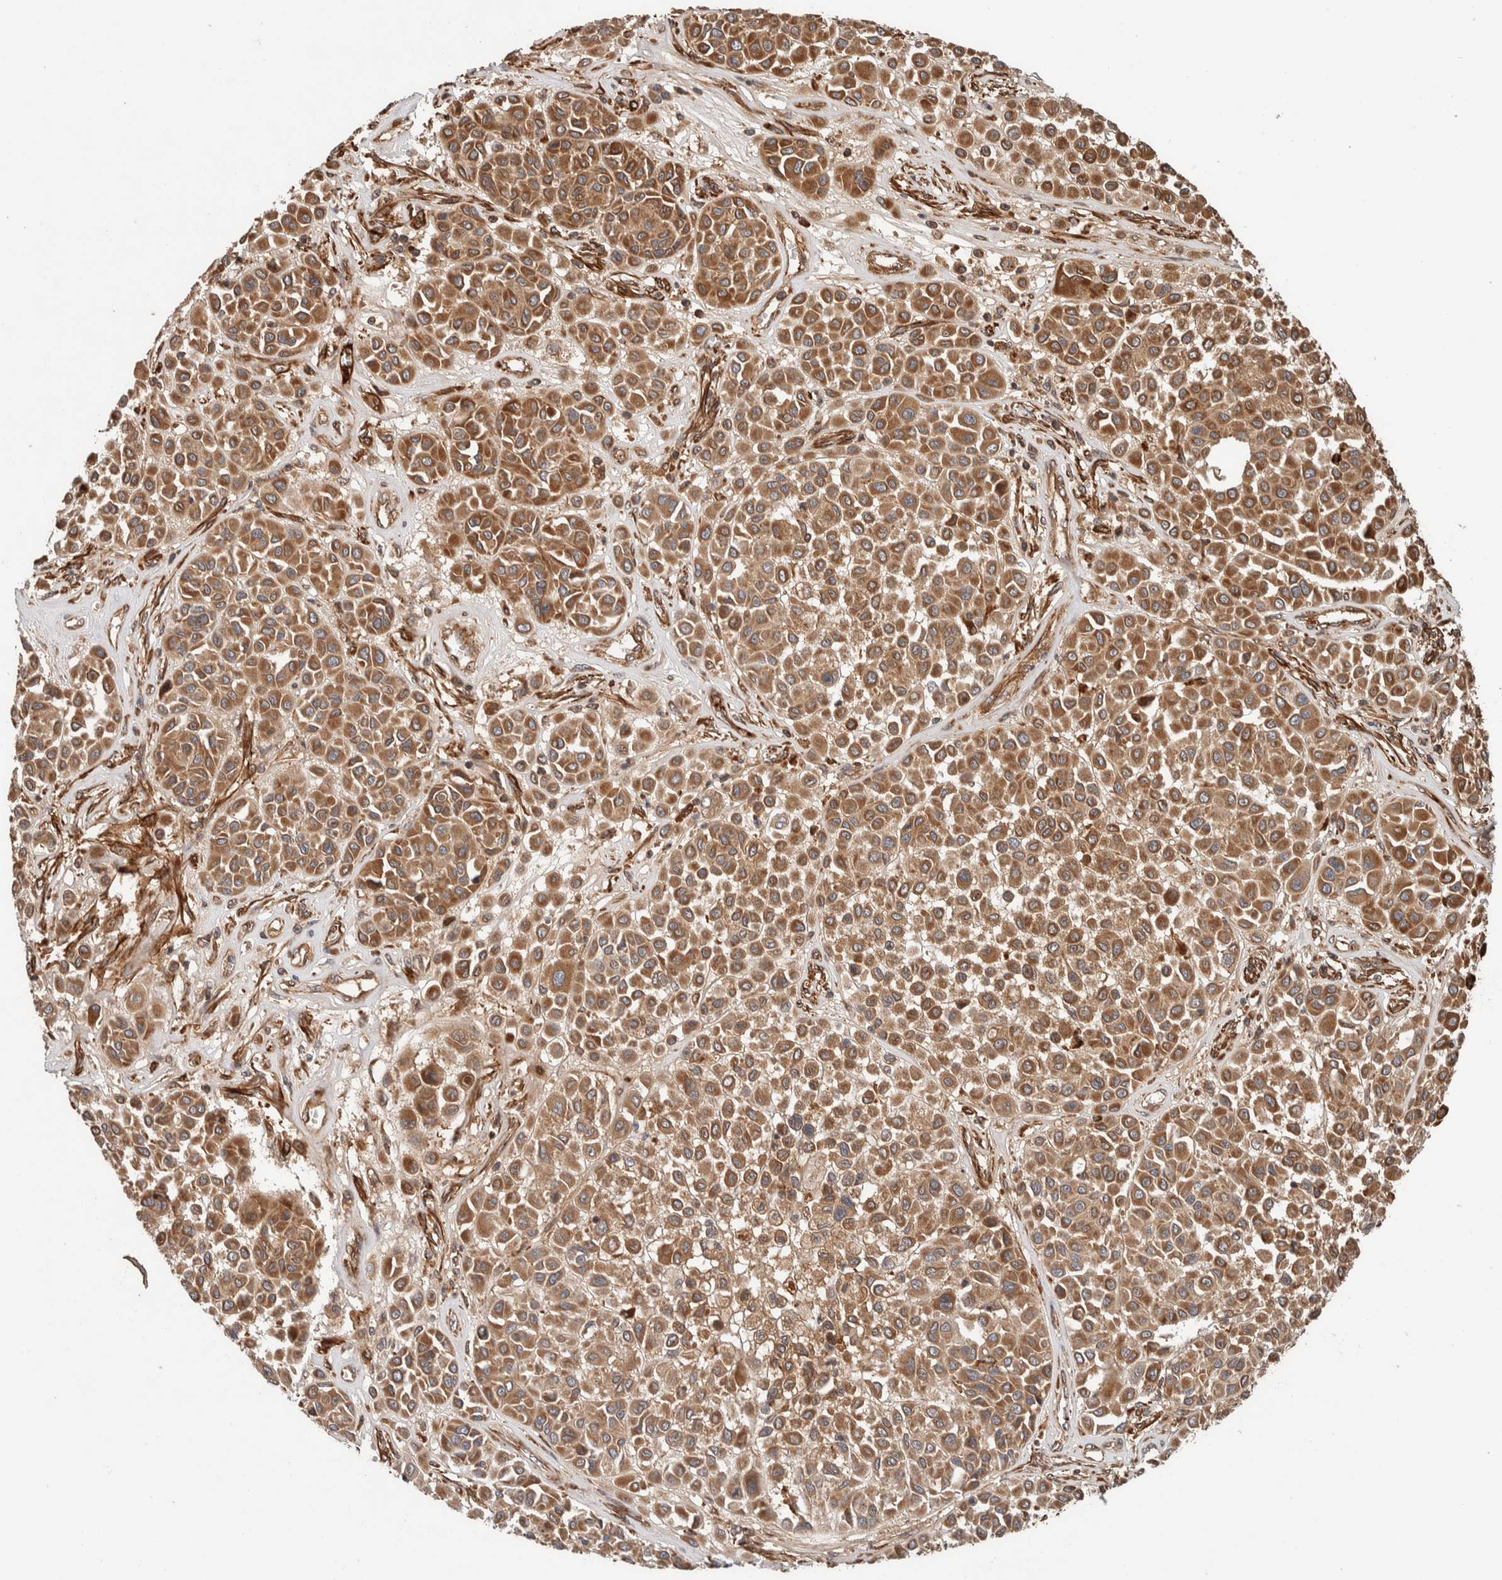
{"staining": {"intensity": "moderate", "quantity": ">75%", "location": "cytoplasmic/membranous"}, "tissue": "melanoma", "cell_type": "Tumor cells", "image_type": "cancer", "snomed": [{"axis": "morphology", "description": "Malignant melanoma, Metastatic site"}, {"axis": "topography", "description": "Soft tissue"}], "caption": "A medium amount of moderate cytoplasmic/membranous positivity is seen in approximately >75% of tumor cells in malignant melanoma (metastatic site) tissue. (DAB (3,3'-diaminobenzidine) IHC with brightfield microscopy, high magnification).", "gene": "SYNRG", "patient": {"sex": "male", "age": 41}}